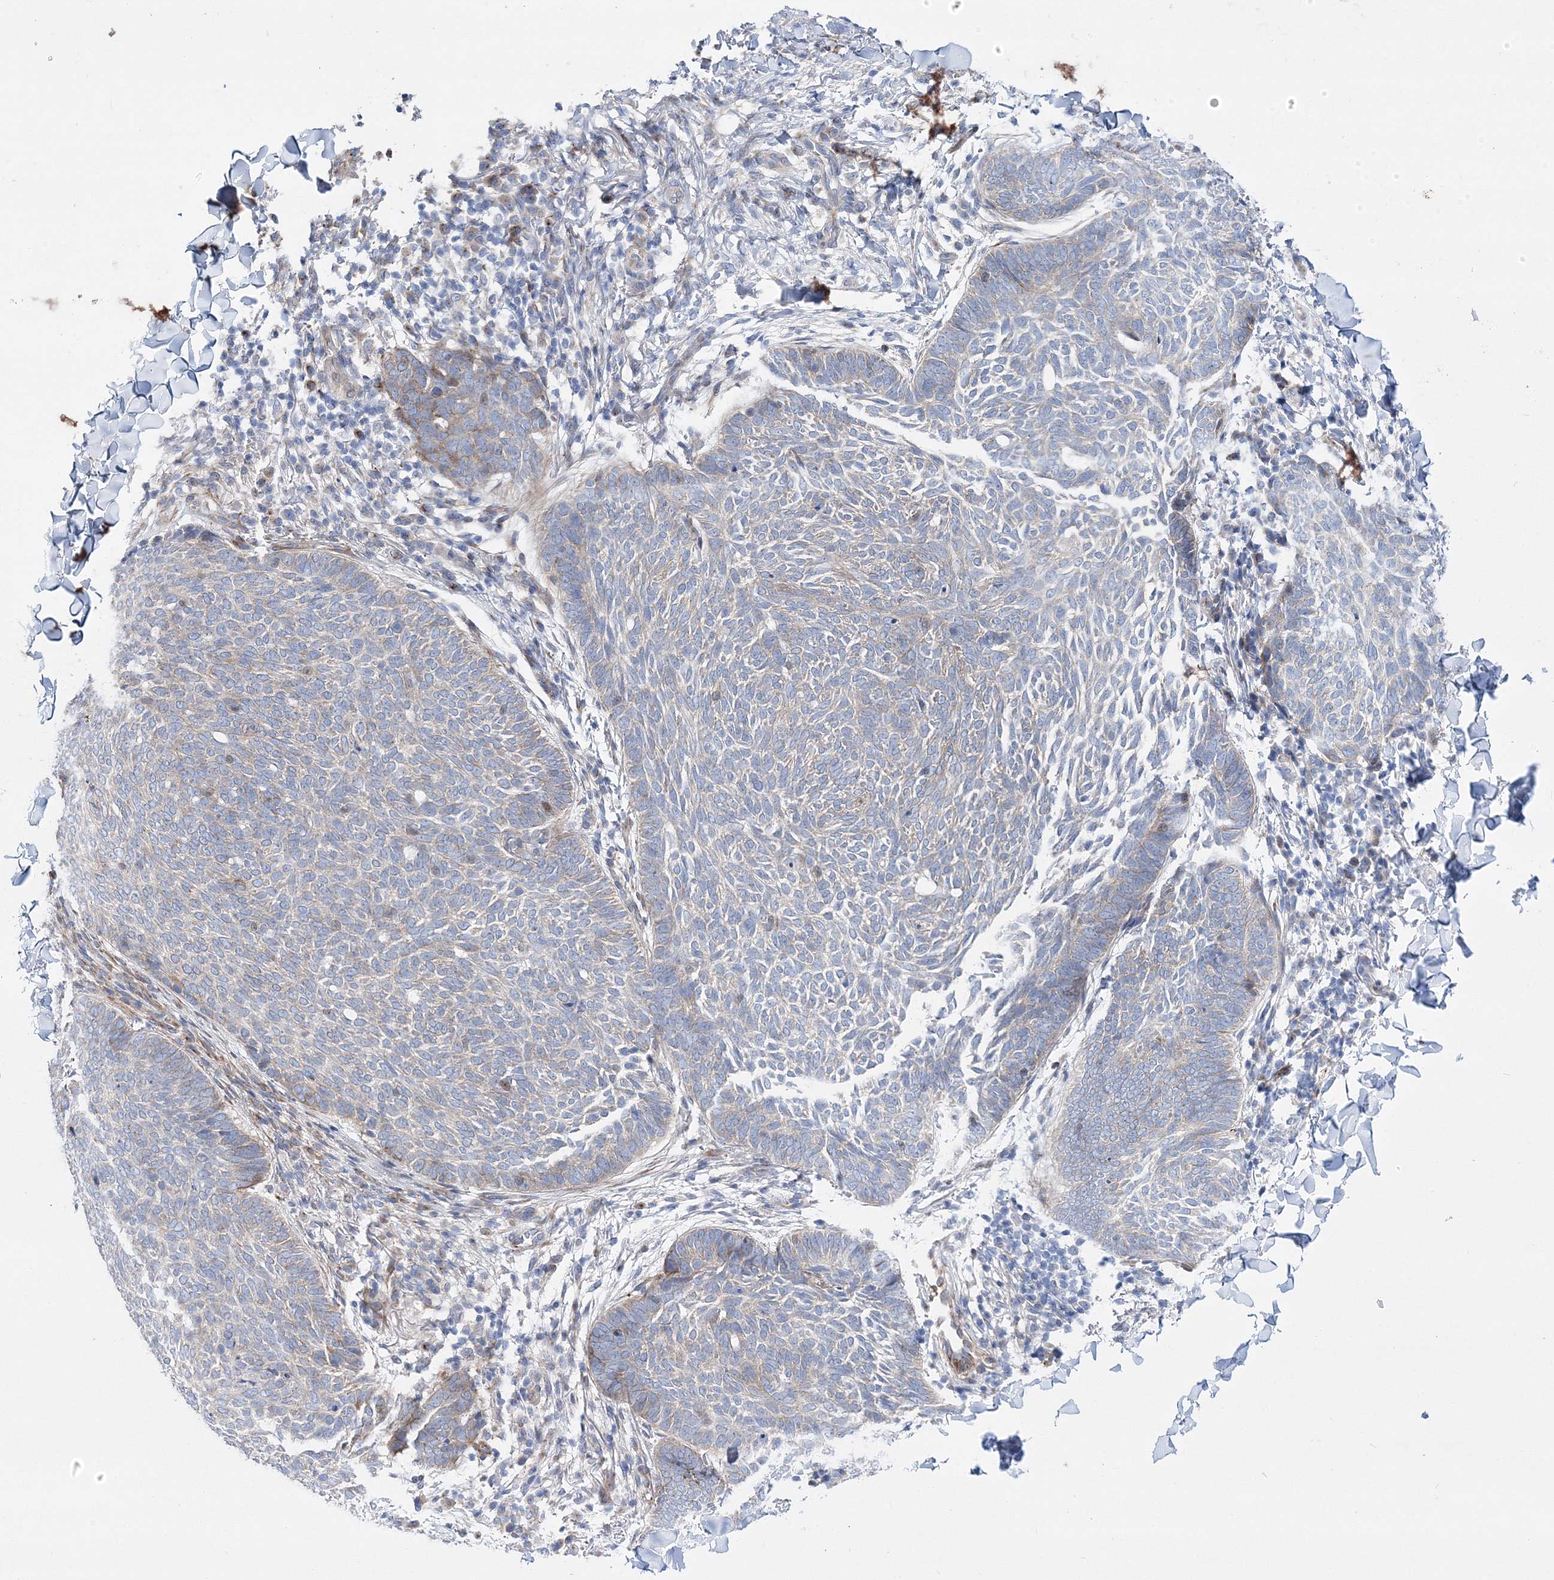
{"staining": {"intensity": "negative", "quantity": "none", "location": "none"}, "tissue": "skin cancer", "cell_type": "Tumor cells", "image_type": "cancer", "snomed": [{"axis": "morphology", "description": "Normal tissue, NOS"}, {"axis": "morphology", "description": "Basal cell carcinoma"}, {"axis": "topography", "description": "Skin"}], "caption": "High power microscopy micrograph of an IHC micrograph of basal cell carcinoma (skin), revealing no significant expression in tumor cells.", "gene": "ARHGAP32", "patient": {"sex": "male", "age": 50}}